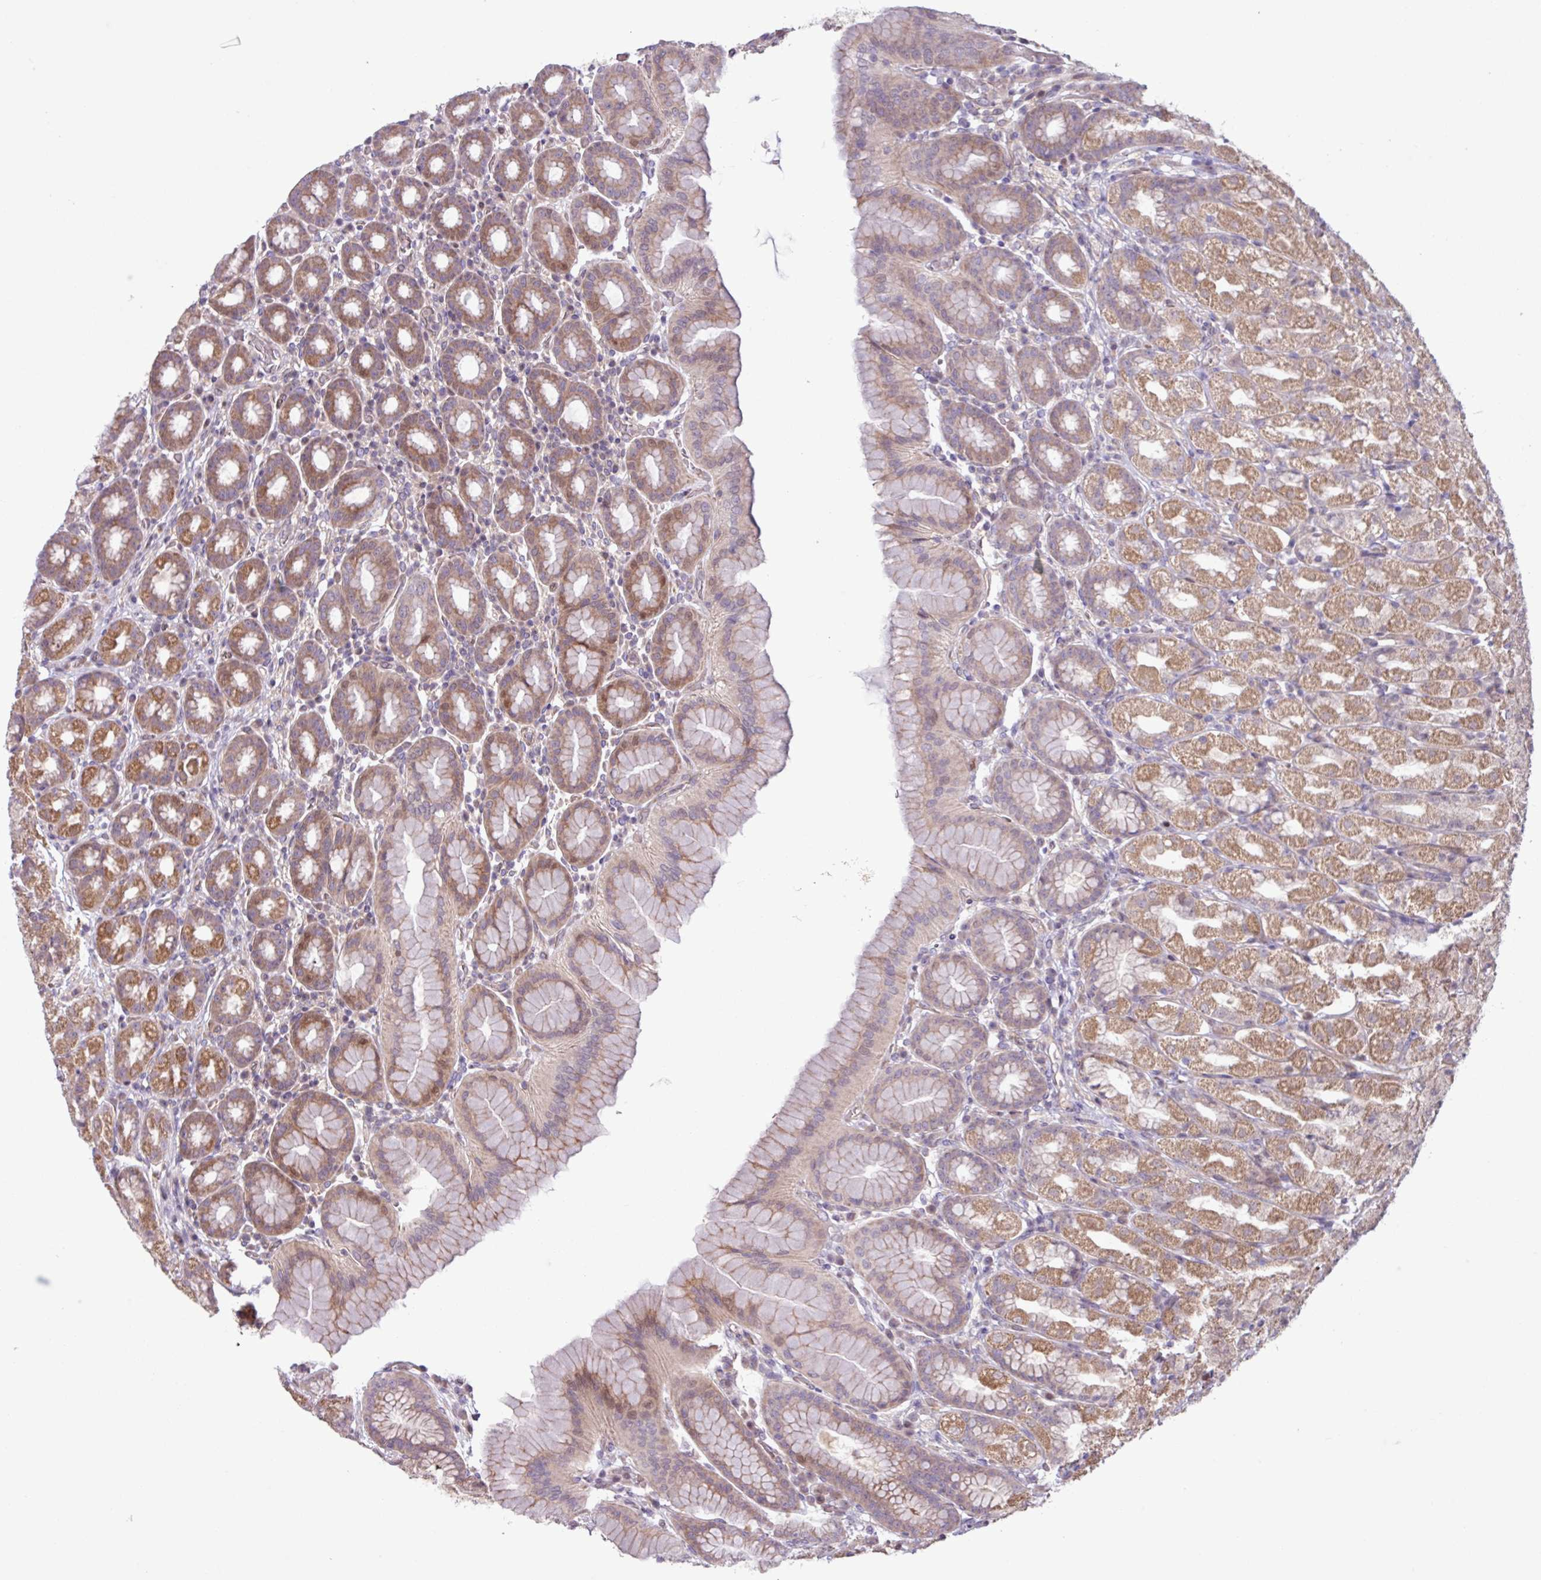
{"staining": {"intensity": "moderate", "quantity": ">75%", "location": "cytoplasmic/membranous,nuclear"}, "tissue": "stomach", "cell_type": "Glandular cells", "image_type": "normal", "snomed": [{"axis": "morphology", "description": "Normal tissue, NOS"}, {"axis": "topography", "description": "Stomach, upper"}, {"axis": "topography", "description": "Stomach"}], "caption": "A medium amount of moderate cytoplasmic/membranous,nuclear expression is identified in approximately >75% of glandular cells in benign stomach.", "gene": "PDPR", "patient": {"sex": "male", "age": 68}}